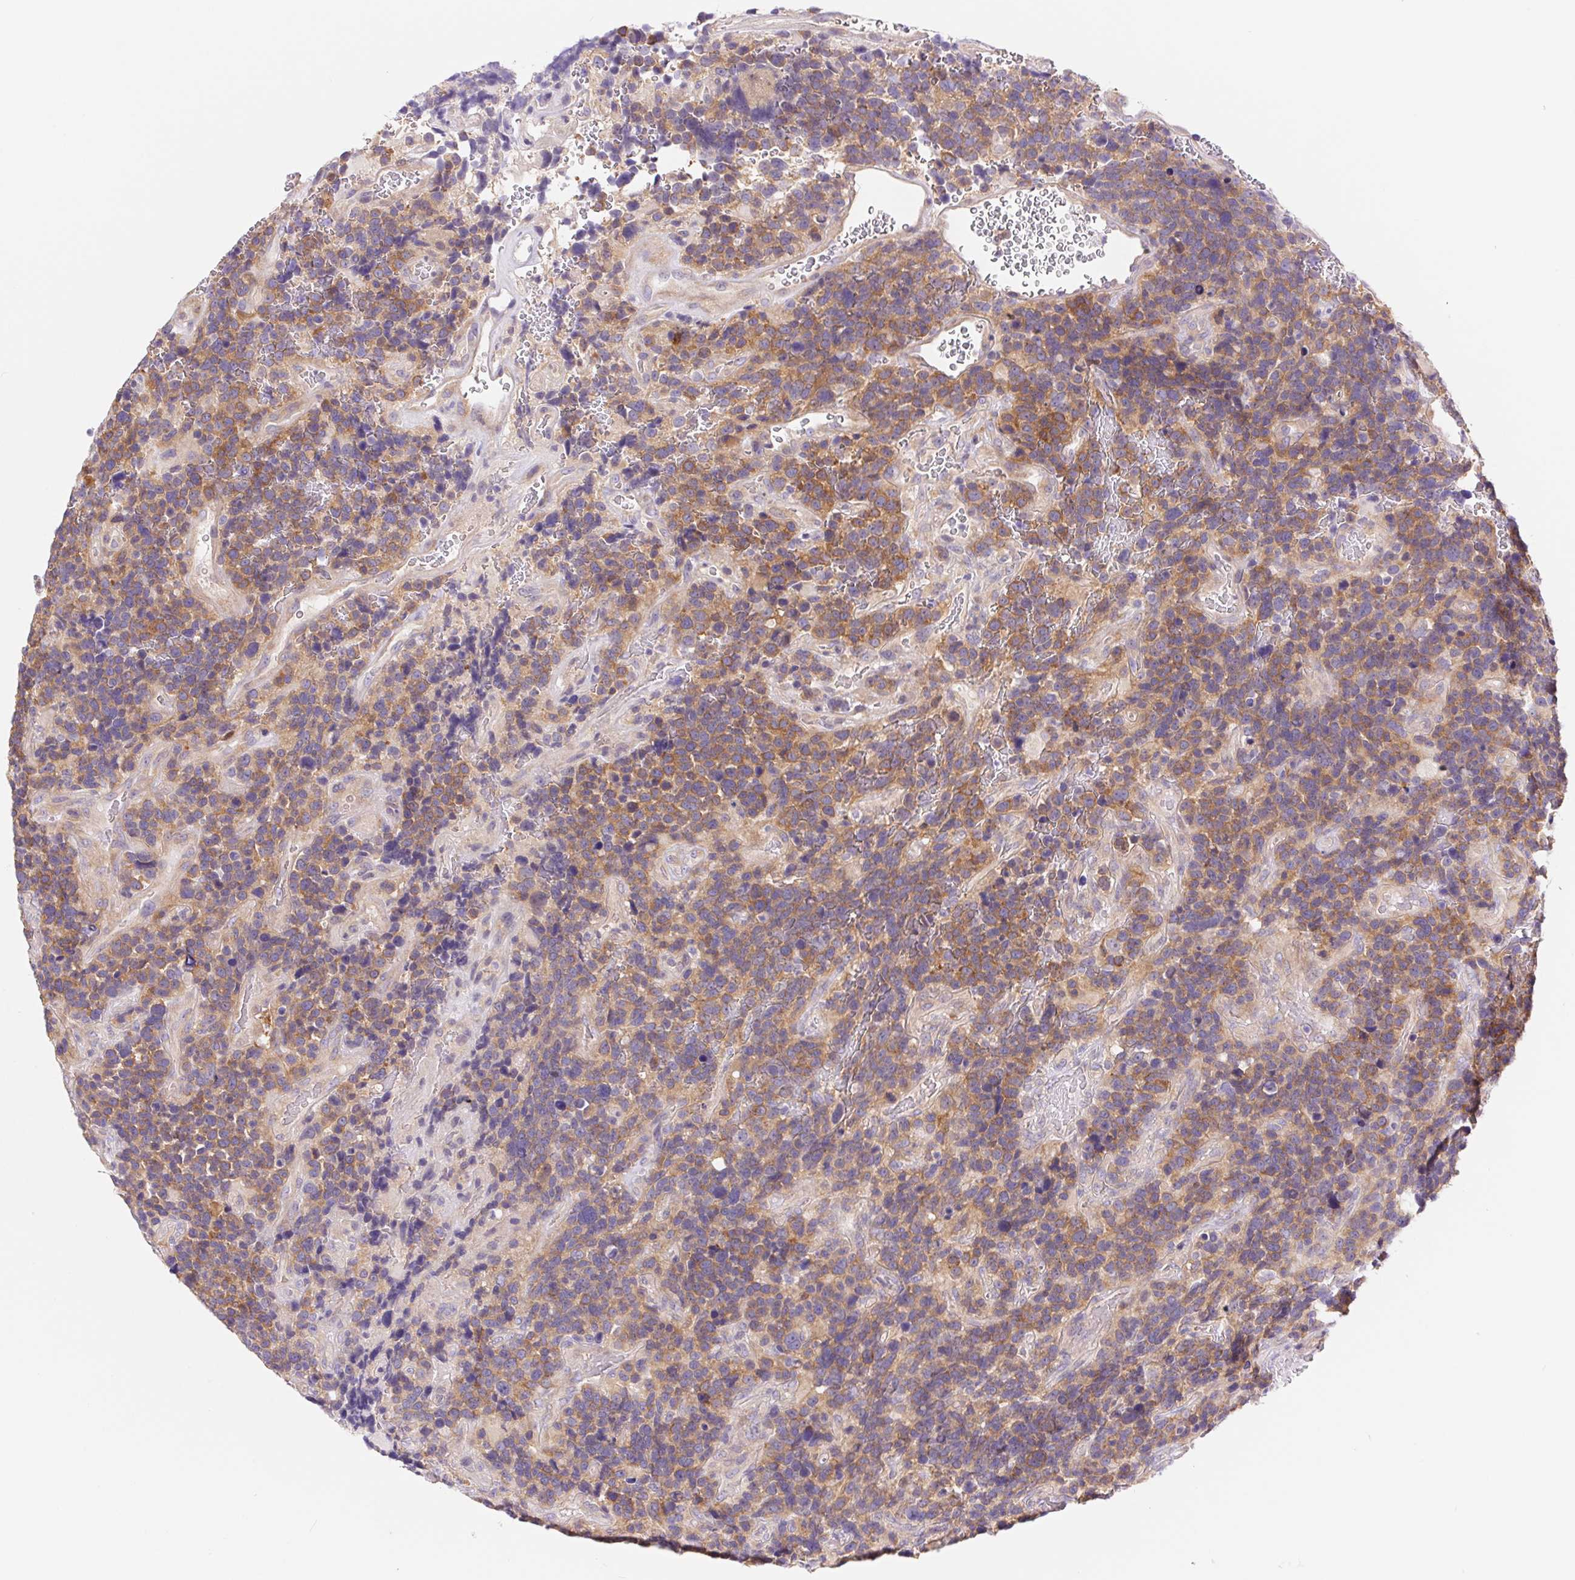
{"staining": {"intensity": "moderate", "quantity": ">75%", "location": "cytoplasmic/membranous"}, "tissue": "glioma", "cell_type": "Tumor cells", "image_type": "cancer", "snomed": [{"axis": "morphology", "description": "Glioma, malignant, High grade"}, {"axis": "topography", "description": "Brain"}], "caption": "Malignant high-grade glioma stained with DAB (3,3'-diaminobenzidine) immunohistochemistry reveals medium levels of moderate cytoplasmic/membranous staining in approximately >75% of tumor cells.", "gene": "DYNC2LI1", "patient": {"sex": "male", "age": 33}}